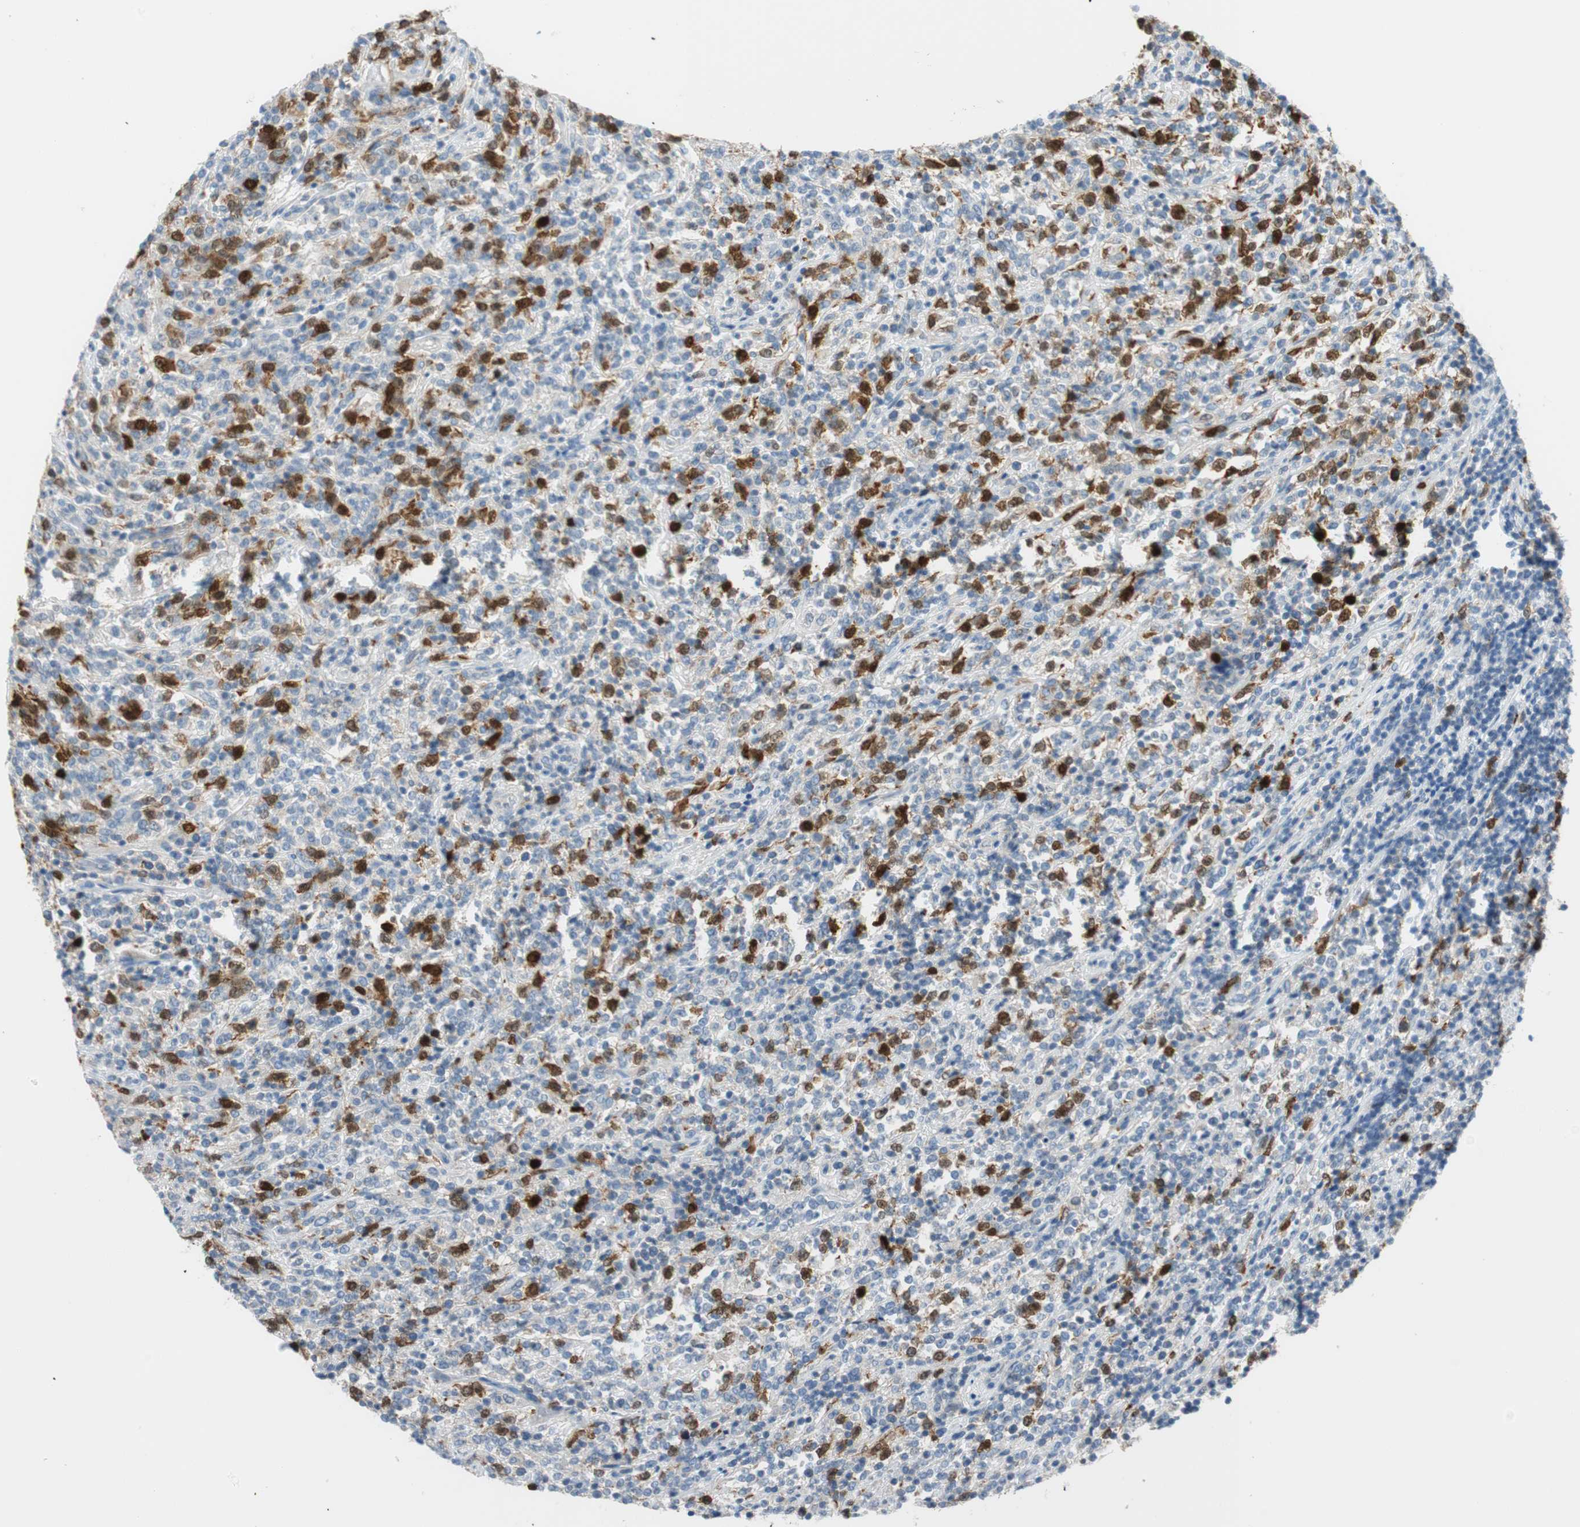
{"staining": {"intensity": "strong", "quantity": "25%-75%", "location": "cytoplasmic/membranous,nuclear"}, "tissue": "lymphoma", "cell_type": "Tumor cells", "image_type": "cancer", "snomed": [{"axis": "morphology", "description": "Malignant lymphoma, non-Hodgkin's type, High grade"}, {"axis": "topography", "description": "Soft tissue"}], "caption": "DAB (3,3'-diaminobenzidine) immunohistochemical staining of human lymphoma displays strong cytoplasmic/membranous and nuclear protein staining in about 25%-75% of tumor cells. (DAB = brown stain, brightfield microscopy at high magnification).", "gene": "PTTG1", "patient": {"sex": "male", "age": 18}}